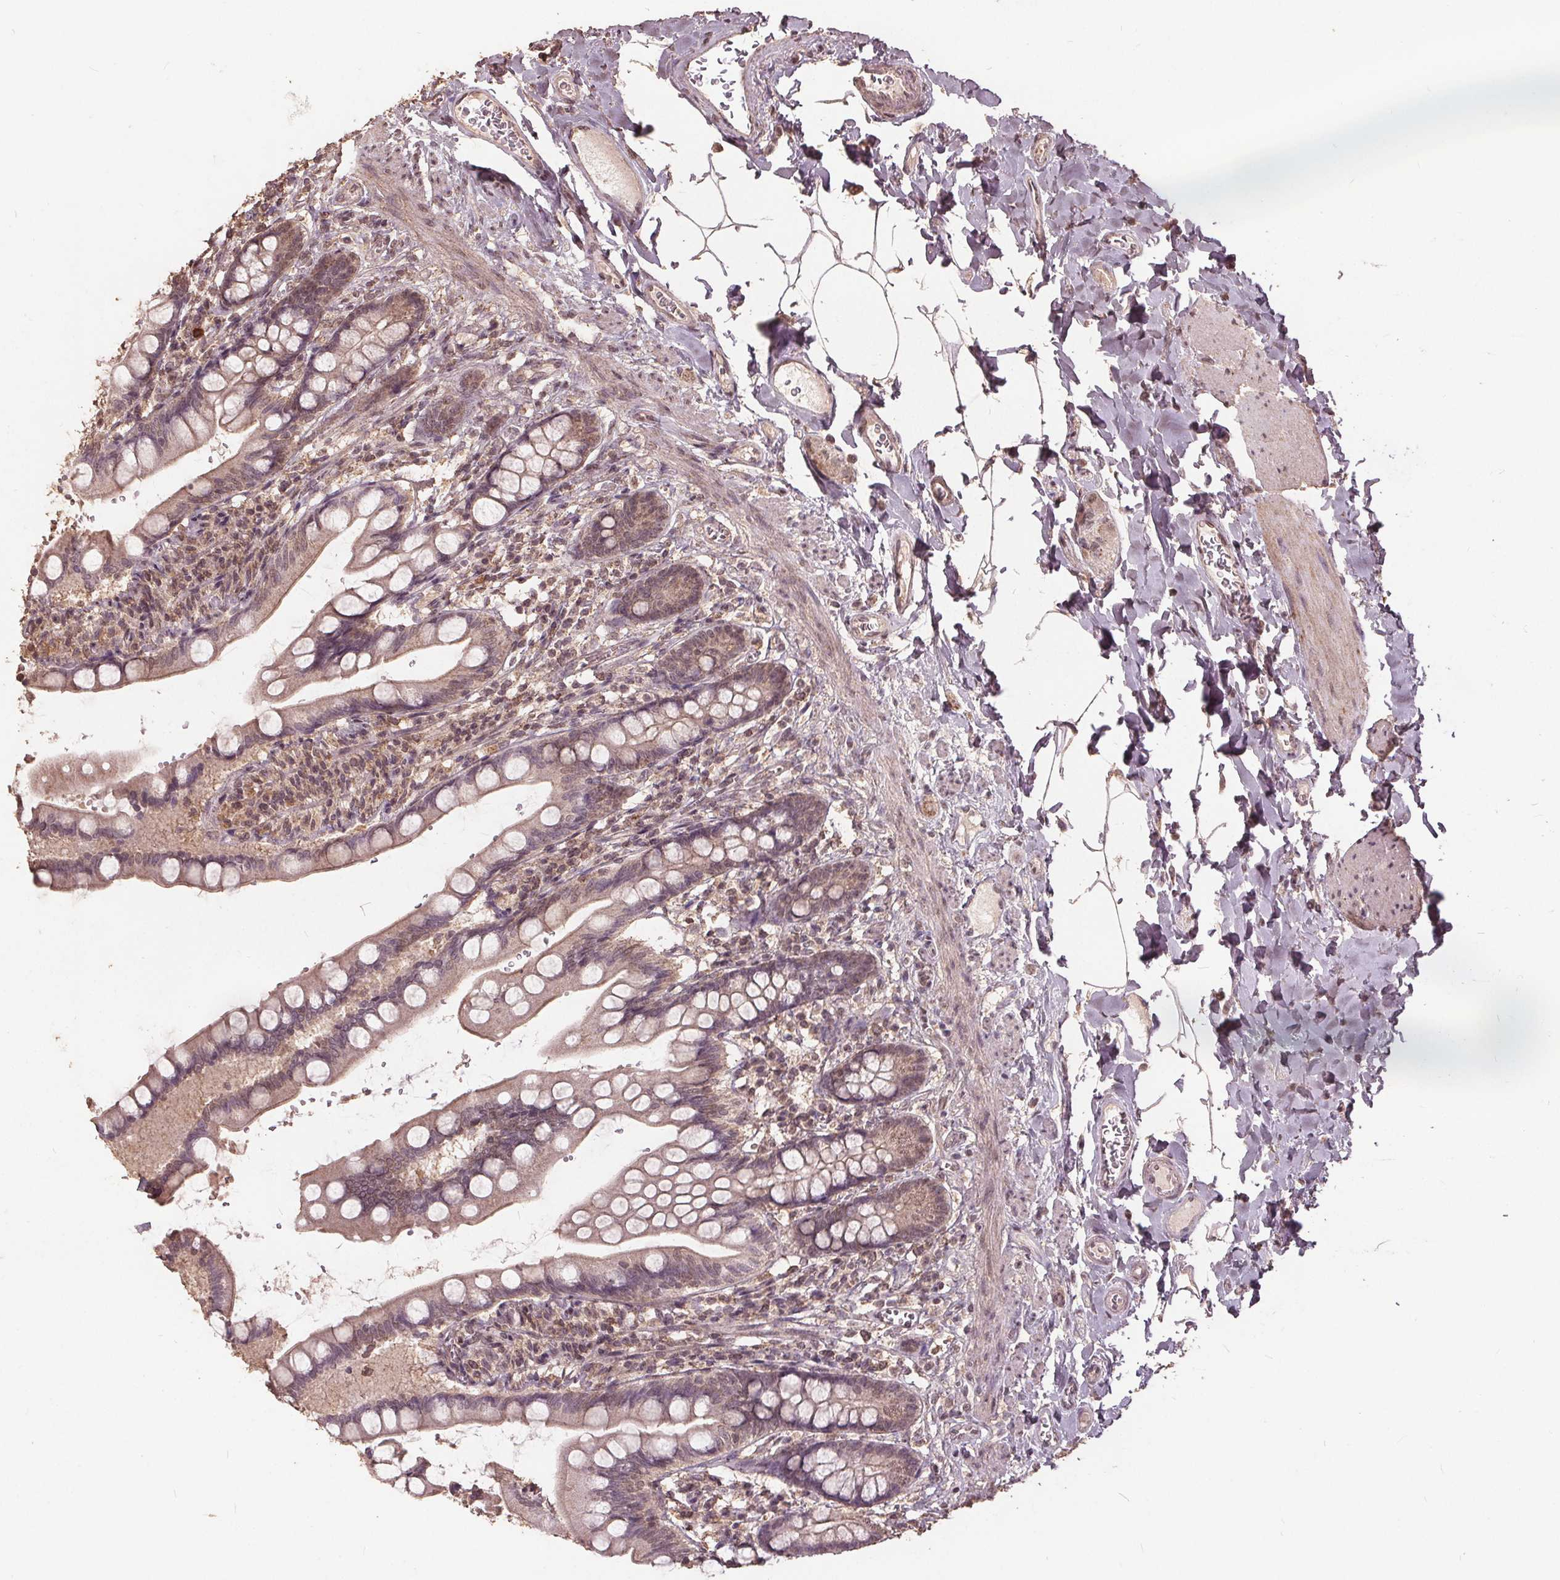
{"staining": {"intensity": "weak", "quantity": "<25%", "location": "nuclear"}, "tissue": "small intestine", "cell_type": "Glandular cells", "image_type": "normal", "snomed": [{"axis": "morphology", "description": "Normal tissue, NOS"}, {"axis": "topography", "description": "Small intestine"}], "caption": "The photomicrograph shows no staining of glandular cells in benign small intestine. (DAB IHC with hematoxylin counter stain).", "gene": "DSG3", "patient": {"sex": "female", "age": 56}}